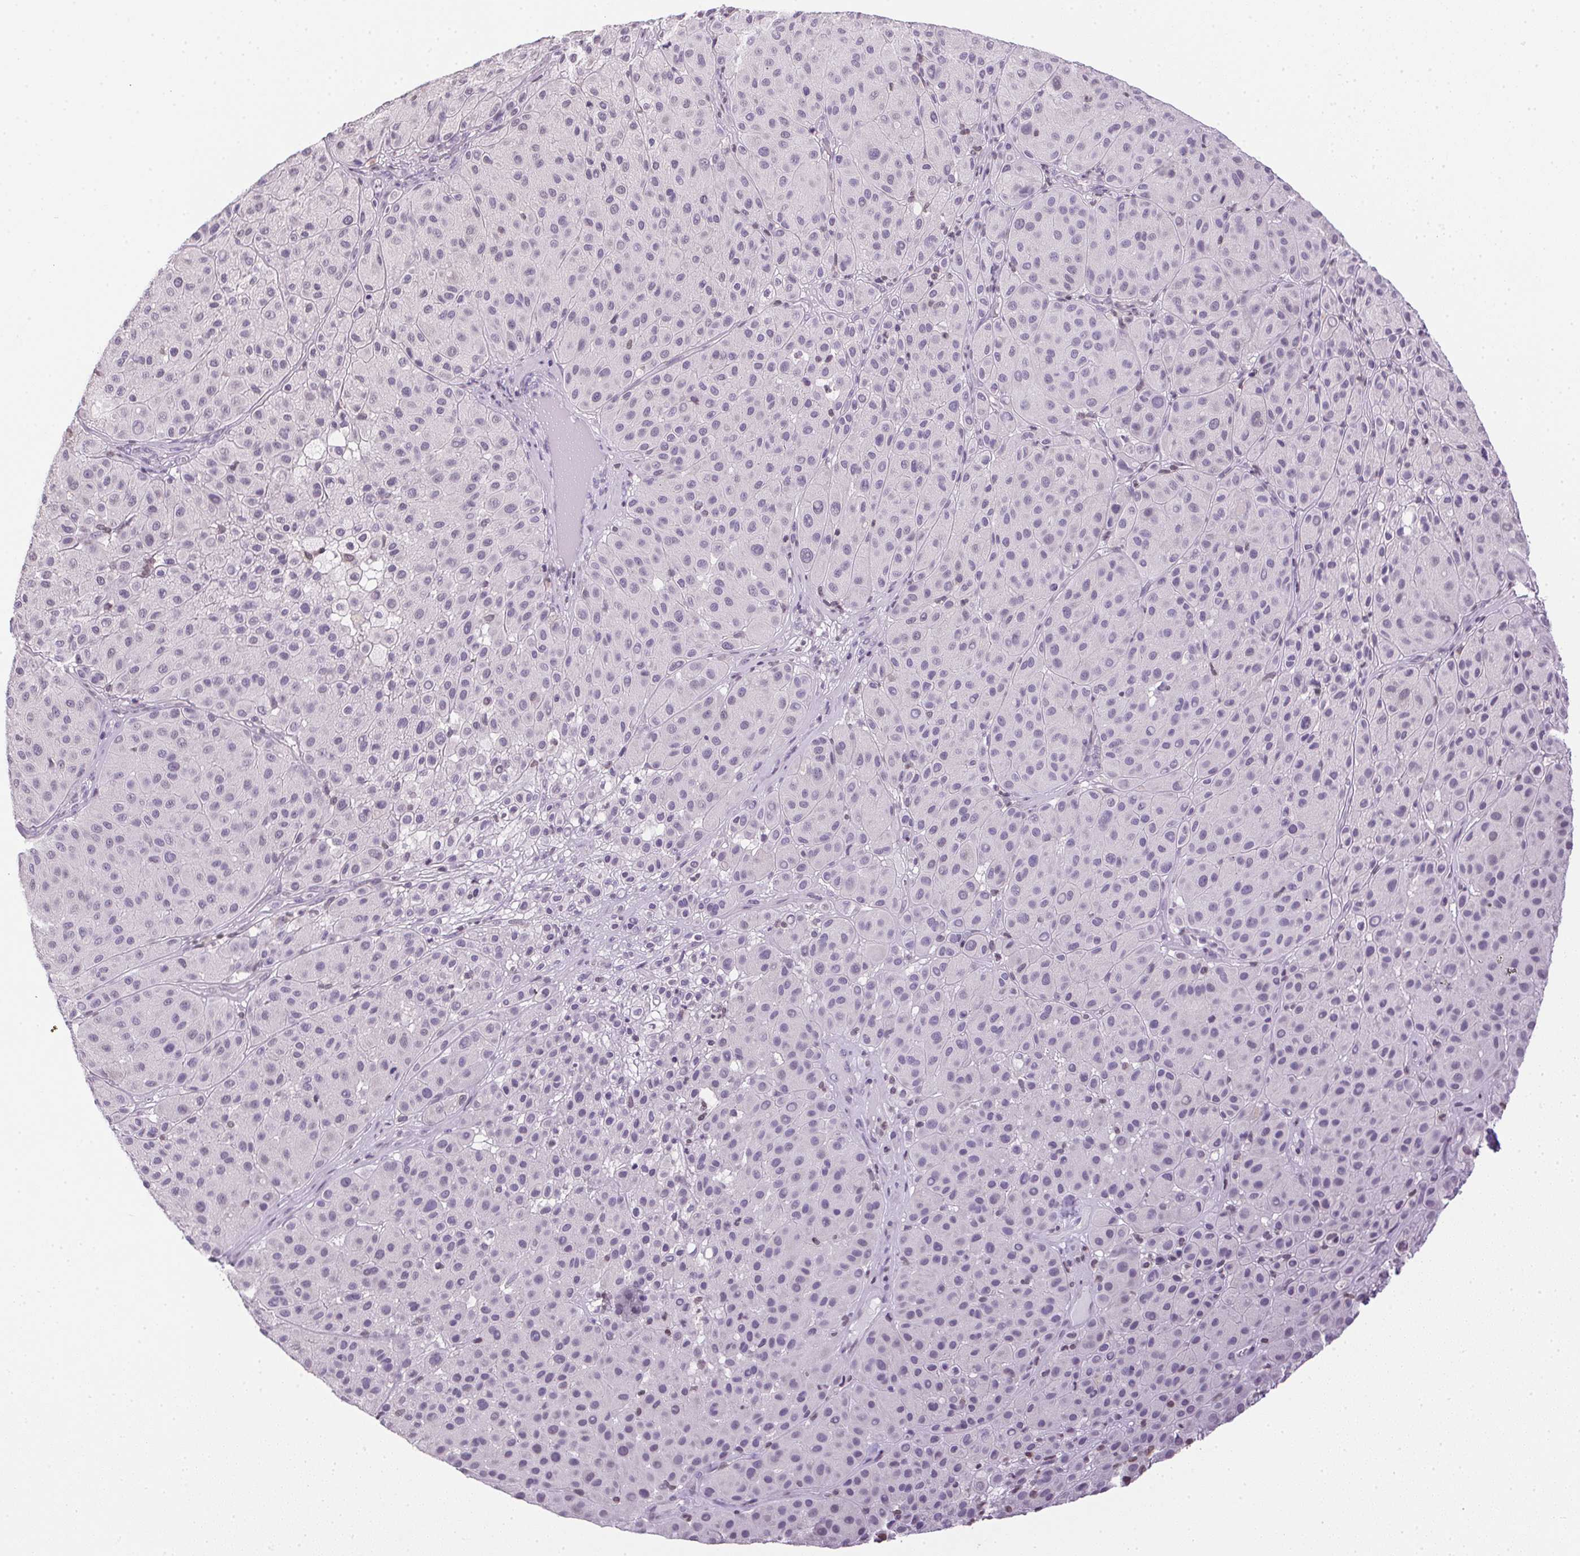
{"staining": {"intensity": "negative", "quantity": "none", "location": "none"}, "tissue": "melanoma", "cell_type": "Tumor cells", "image_type": "cancer", "snomed": [{"axis": "morphology", "description": "Malignant melanoma, Metastatic site"}, {"axis": "topography", "description": "Smooth muscle"}], "caption": "The image shows no staining of tumor cells in melanoma.", "gene": "PRL", "patient": {"sex": "male", "age": 41}}